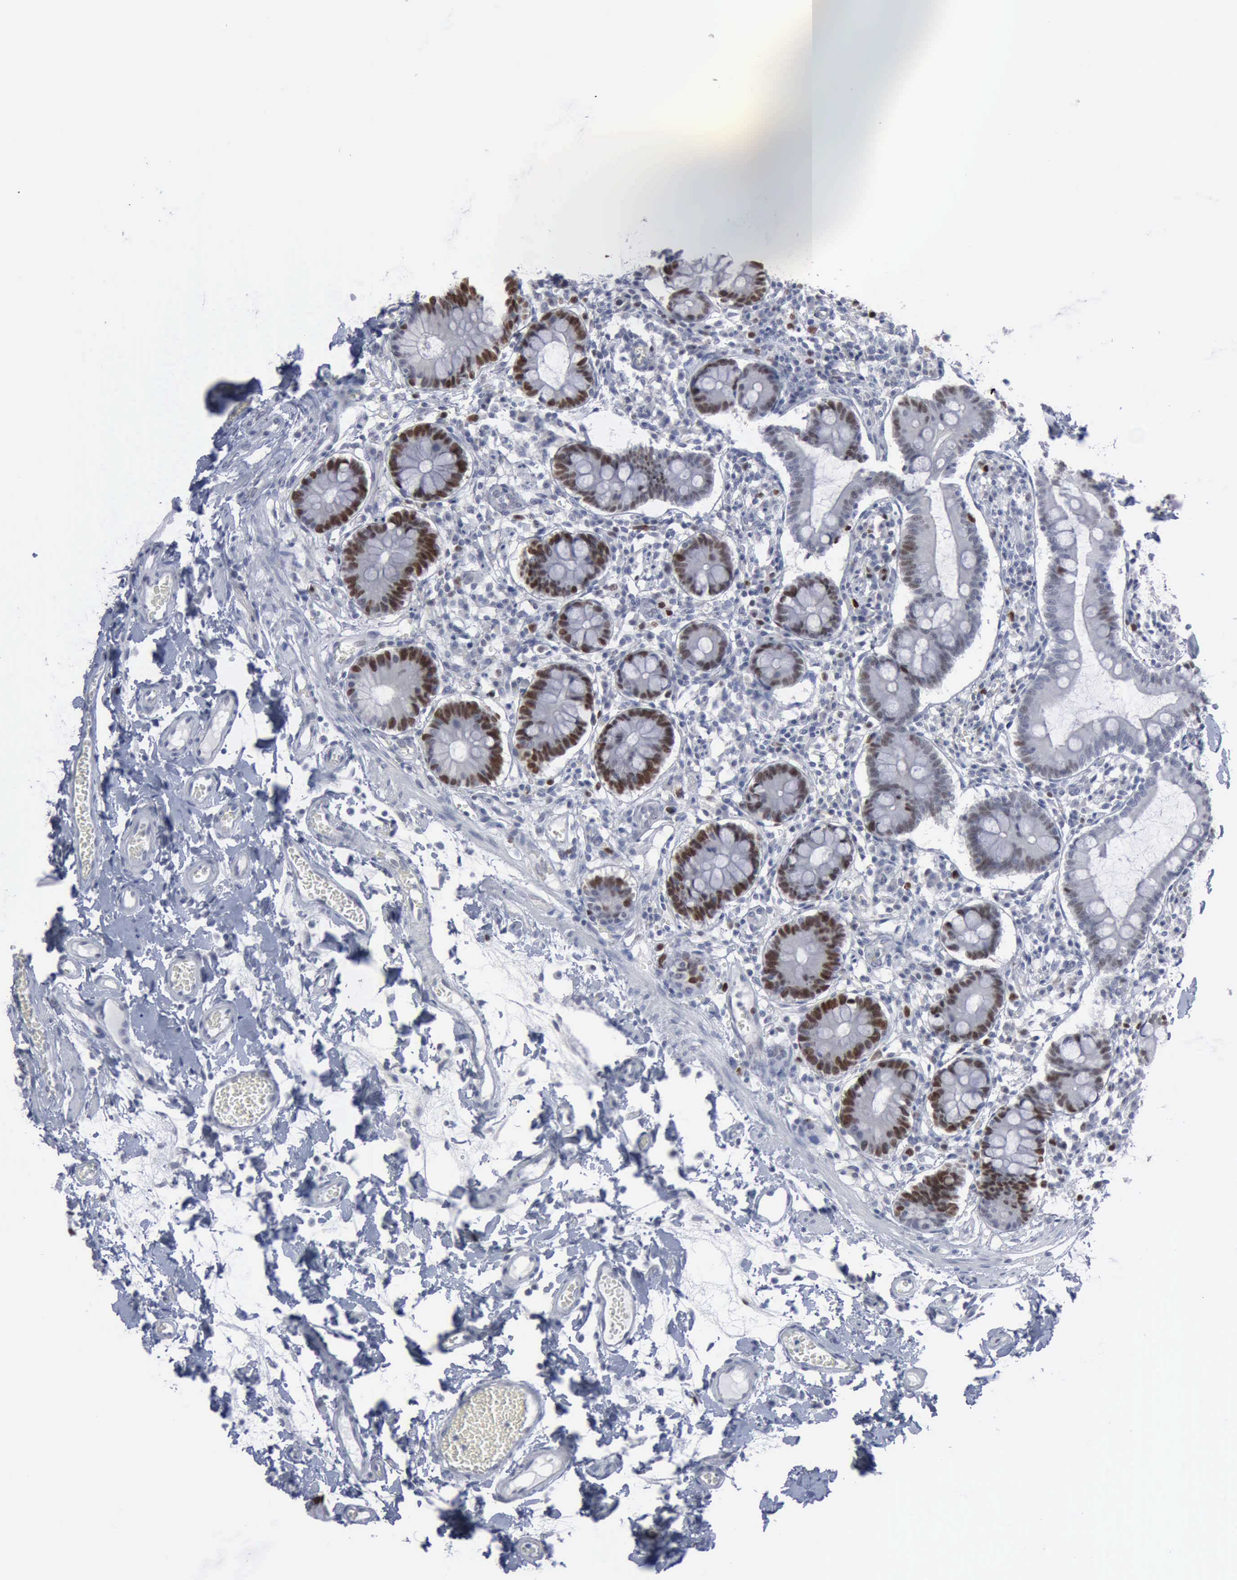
{"staining": {"intensity": "strong", "quantity": "<25%", "location": "nuclear"}, "tissue": "small intestine", "cell_type": "Glandular cells", "image_type": "normal", "snomed": [{"axis": "morphology", "description": "Normal tissue, NOS"}, {"axis": "topography", "description": "Small intestine"}], "caption": "Immunohistochemical staining of normal human small intestine shows strong nuclear protein expression in approximately <25% of glandular cells.", "gene": "MCM5", "patient": {"sex": "female", "age": 61}}